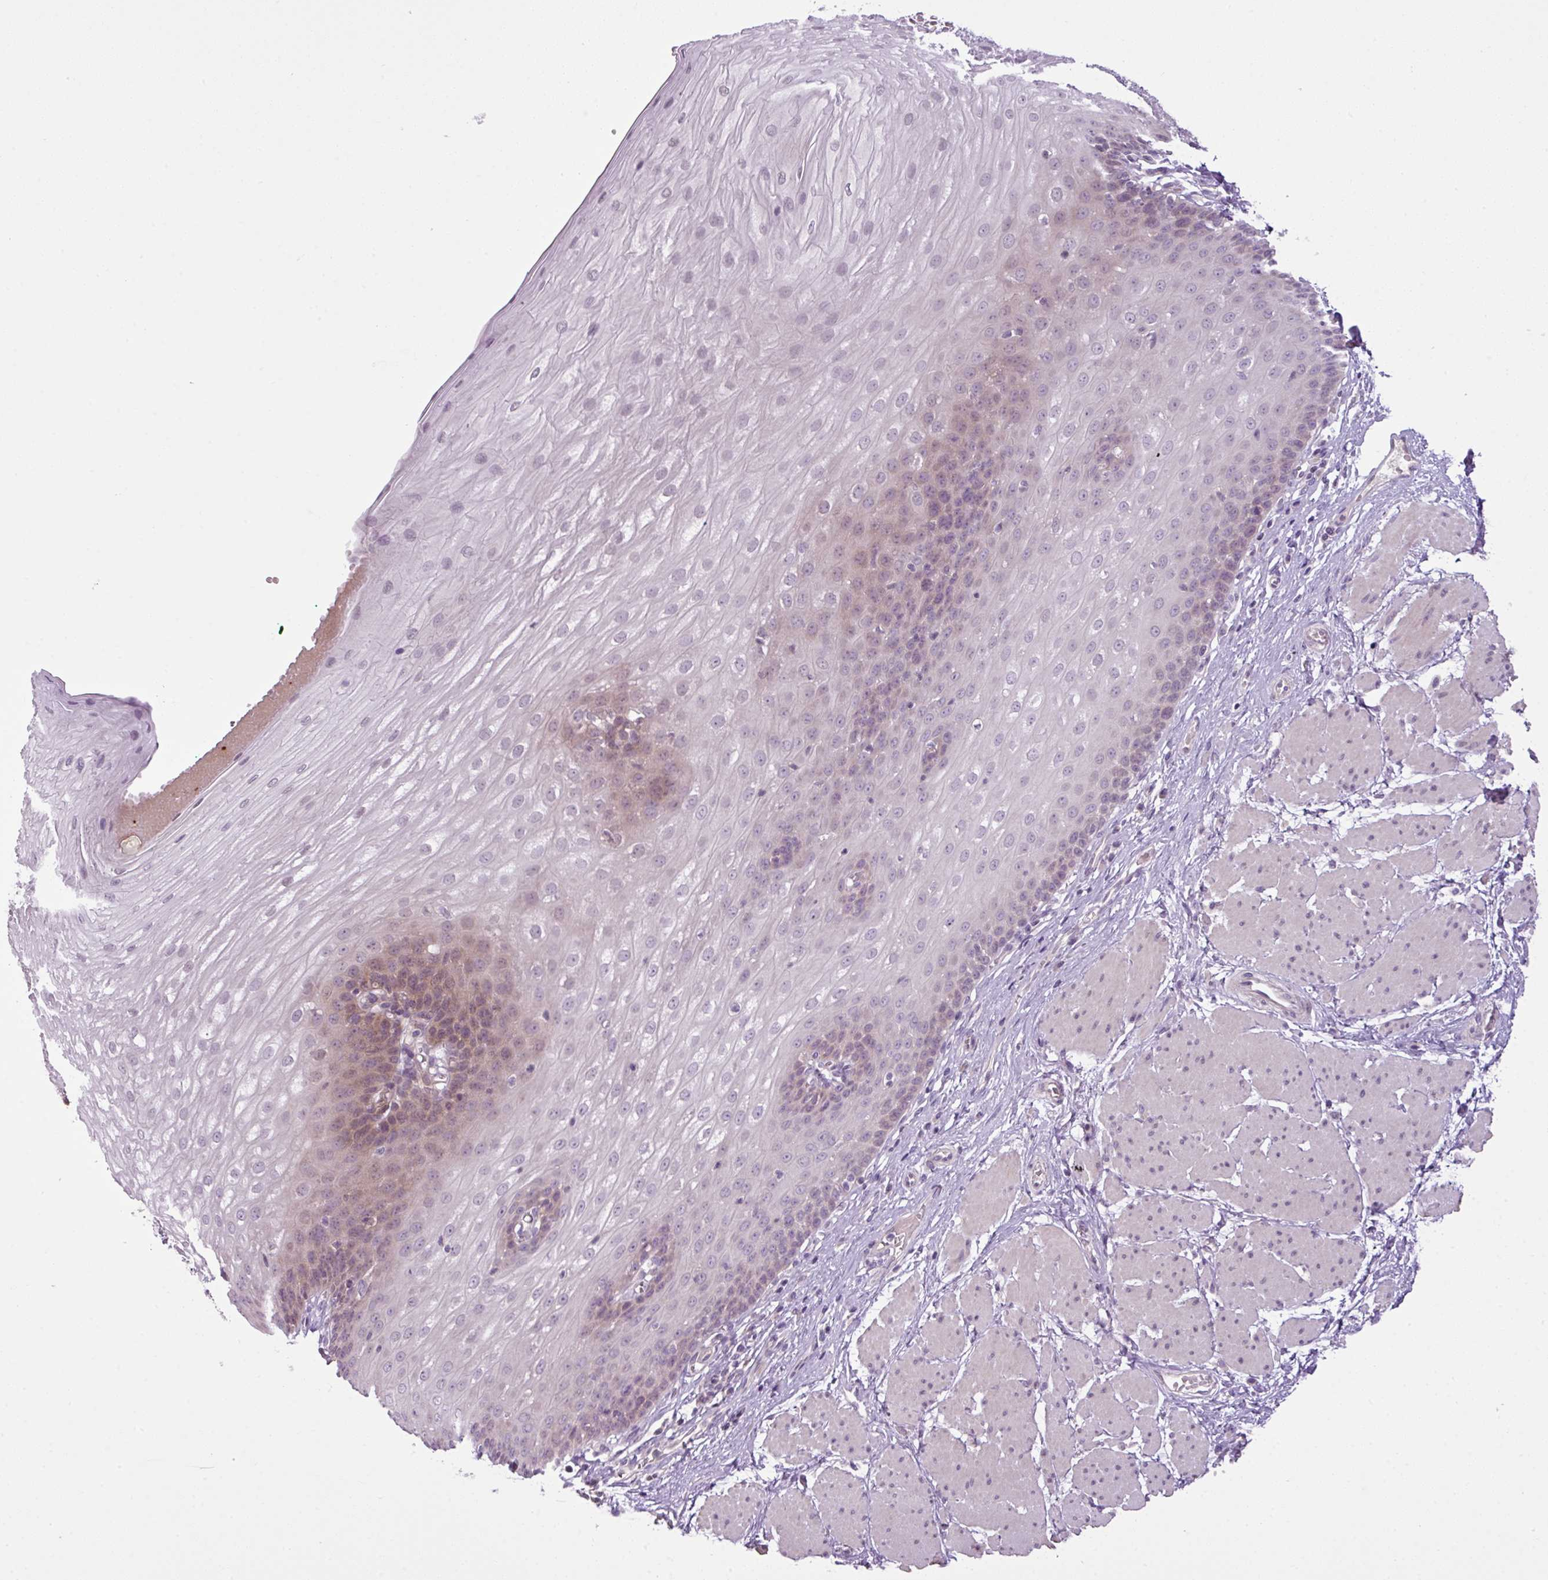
{"staining": {"intensity": "weak", "quantity": "25%-75%", "location": "nuclear"}, "tissue": "esophagus", "cell_type": "Squamous epithelial cells", "image_type": "normal", "snomed": [{"axis": "morphology", "description": "Normal tissue, NOS"}, {"axis": "topography", "description": "Esophagus"}], "caption": "Immunohistochemistry (DAB (3,3'-diaminobenzidine)) staining of benign human esophagus shows weak nuclear protein positivity in approximately 25%-75% of squamous epithelial cells. Immunohistochemistry (ihc) stains the protein of interest in brown and the nuclei are stained blue.", "gene": "DNAJB13", "patient": {"sex": "male", "age": 69}}